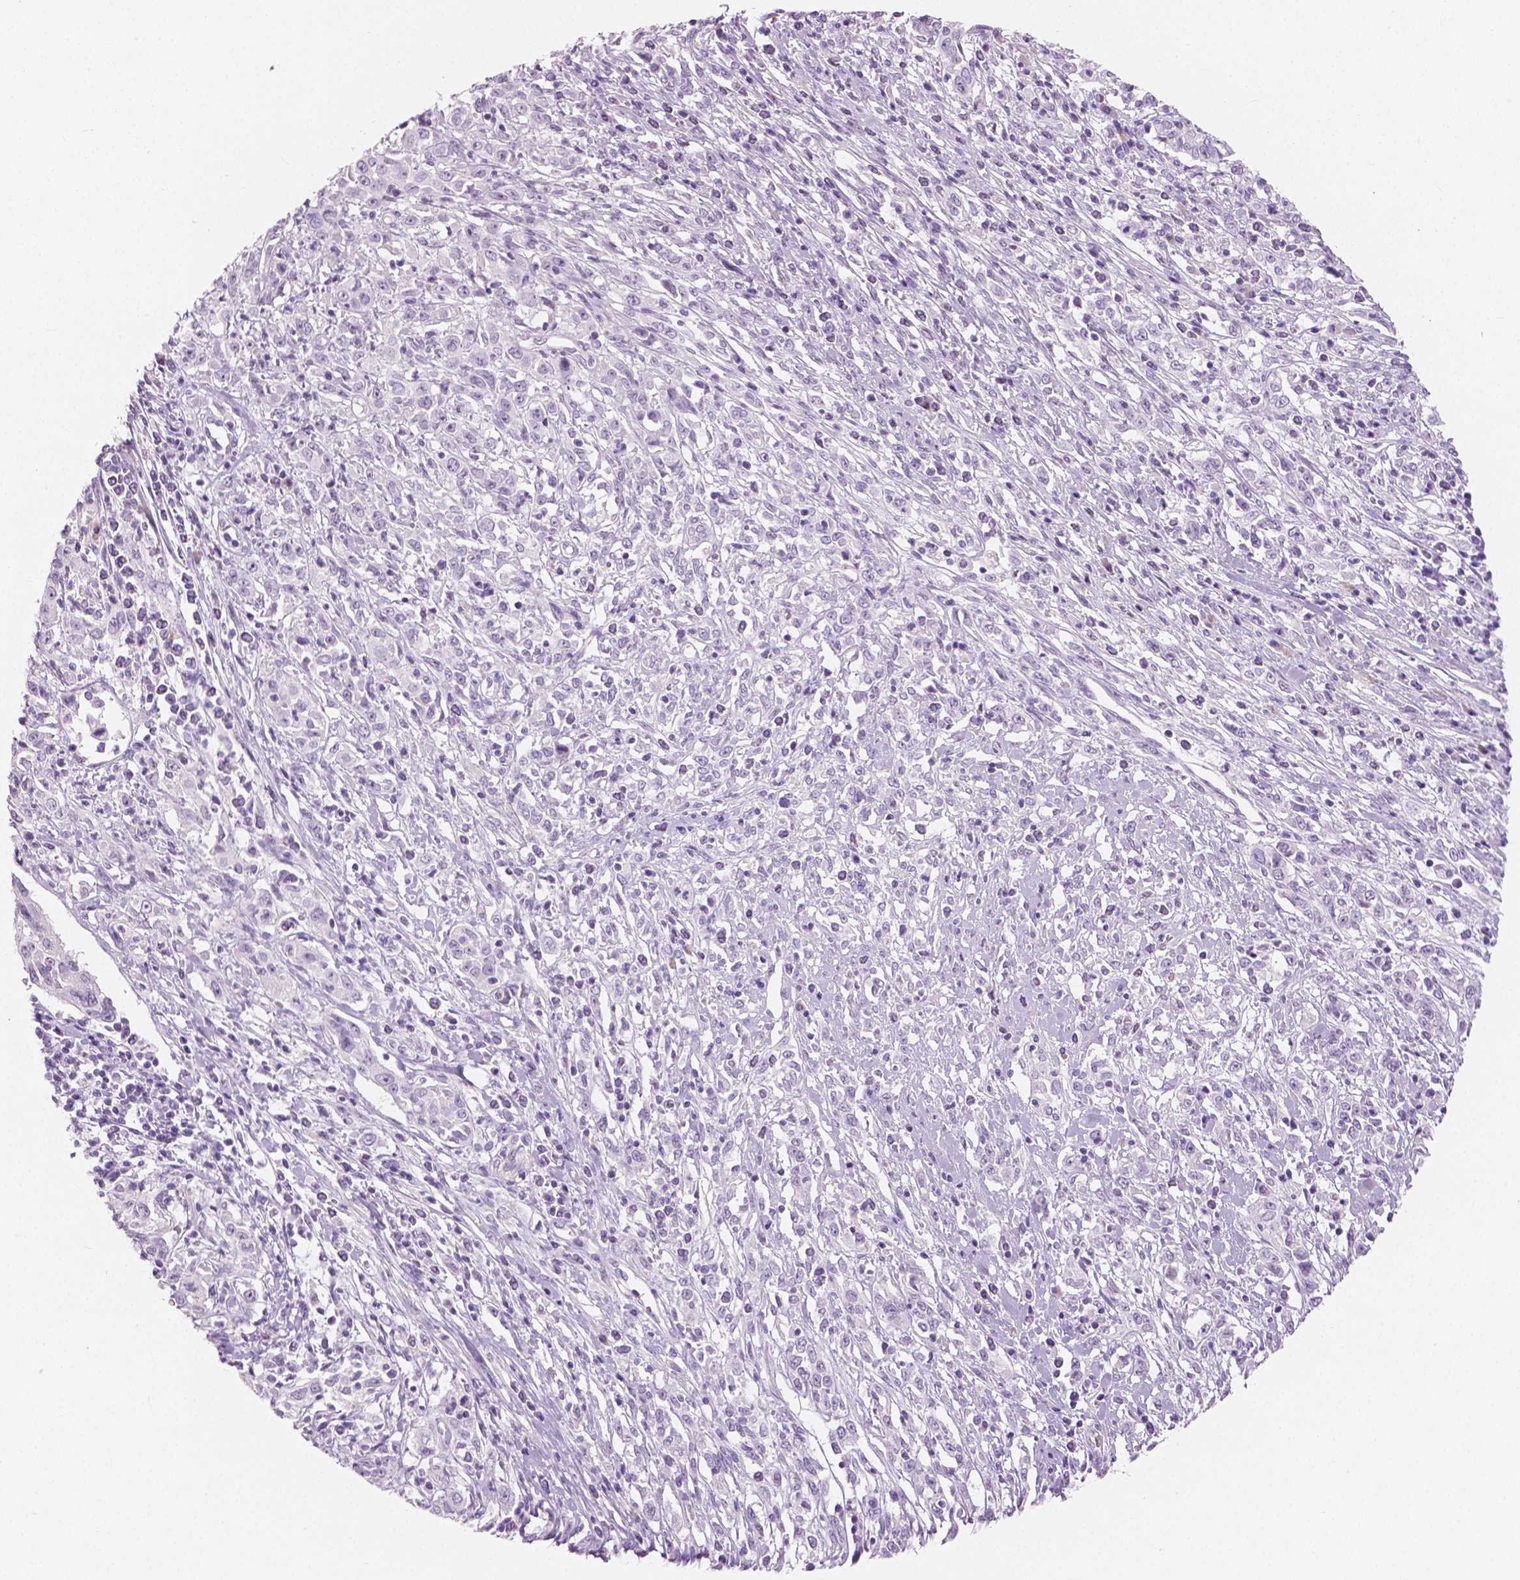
{"staining": {"intensity": "negative", "quantity": "none", "location": "none"}, "tissue": "cervical cancer", "cell_type": "Tumor cells", "image_type": "cancer", "snomed": [{"axis": "morphology", "description": "Adenocarcinoma, NOS"}, {"axis": "topography", "description": "Cervix"}], "caption": "Tumor cells show no significant expression in cervical cancer (adenocarcinoma). (DAB (3,3'-diaminobenzidine) IHC visualized using brightfield microscopy, high magnification).", "gene": "A4GNT", "patient": {"sex": "female", "age": 40}}